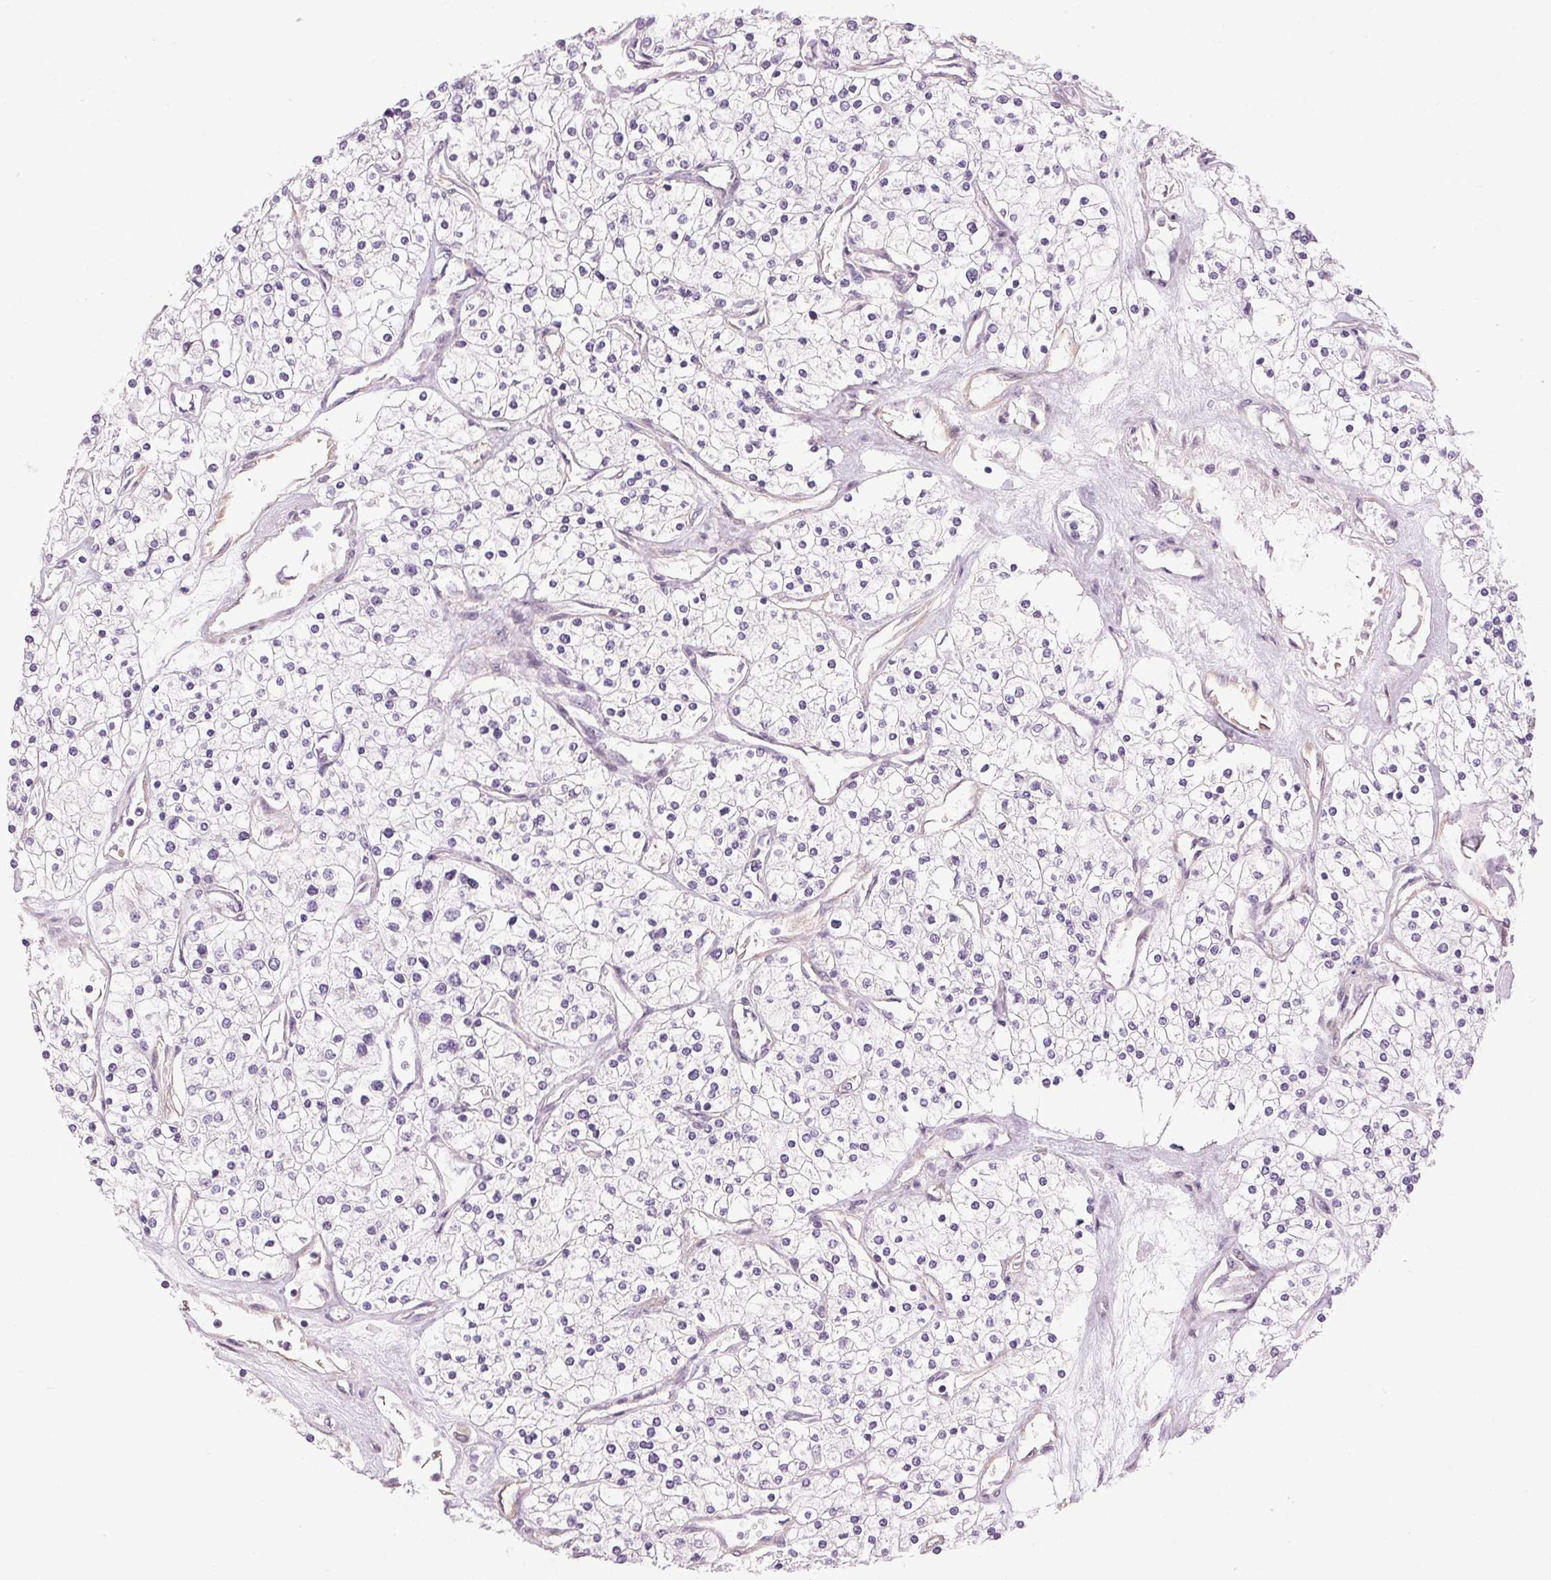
{"staining": {"intensity": "negative", "quantity": "none", "location": "none"}, "tissue": "renal cancer", "cell_type": "Tumor cells", "image_type": "cancer", "snomed": [{"axis": "morphology", "description": "Adenocarcinoma, NOS"}, {"axis": "topography", "description": "Kidney"}], "caption": "This image is of adenocarcinoma (renal) stained with immunohistochemistry to label a protein in brown with the nuclei are counter-stained blue. There is no positivity in tumor cells. The staining was performed using DAB (3,3'-diaminobenzidine) to visualize the protein expression in brown, while the nuclei were stained in blue with hematoxylin (Magnification: 20x).", "gene": "GOLPH3", "patient": {"sex": "male", "age": 80}}